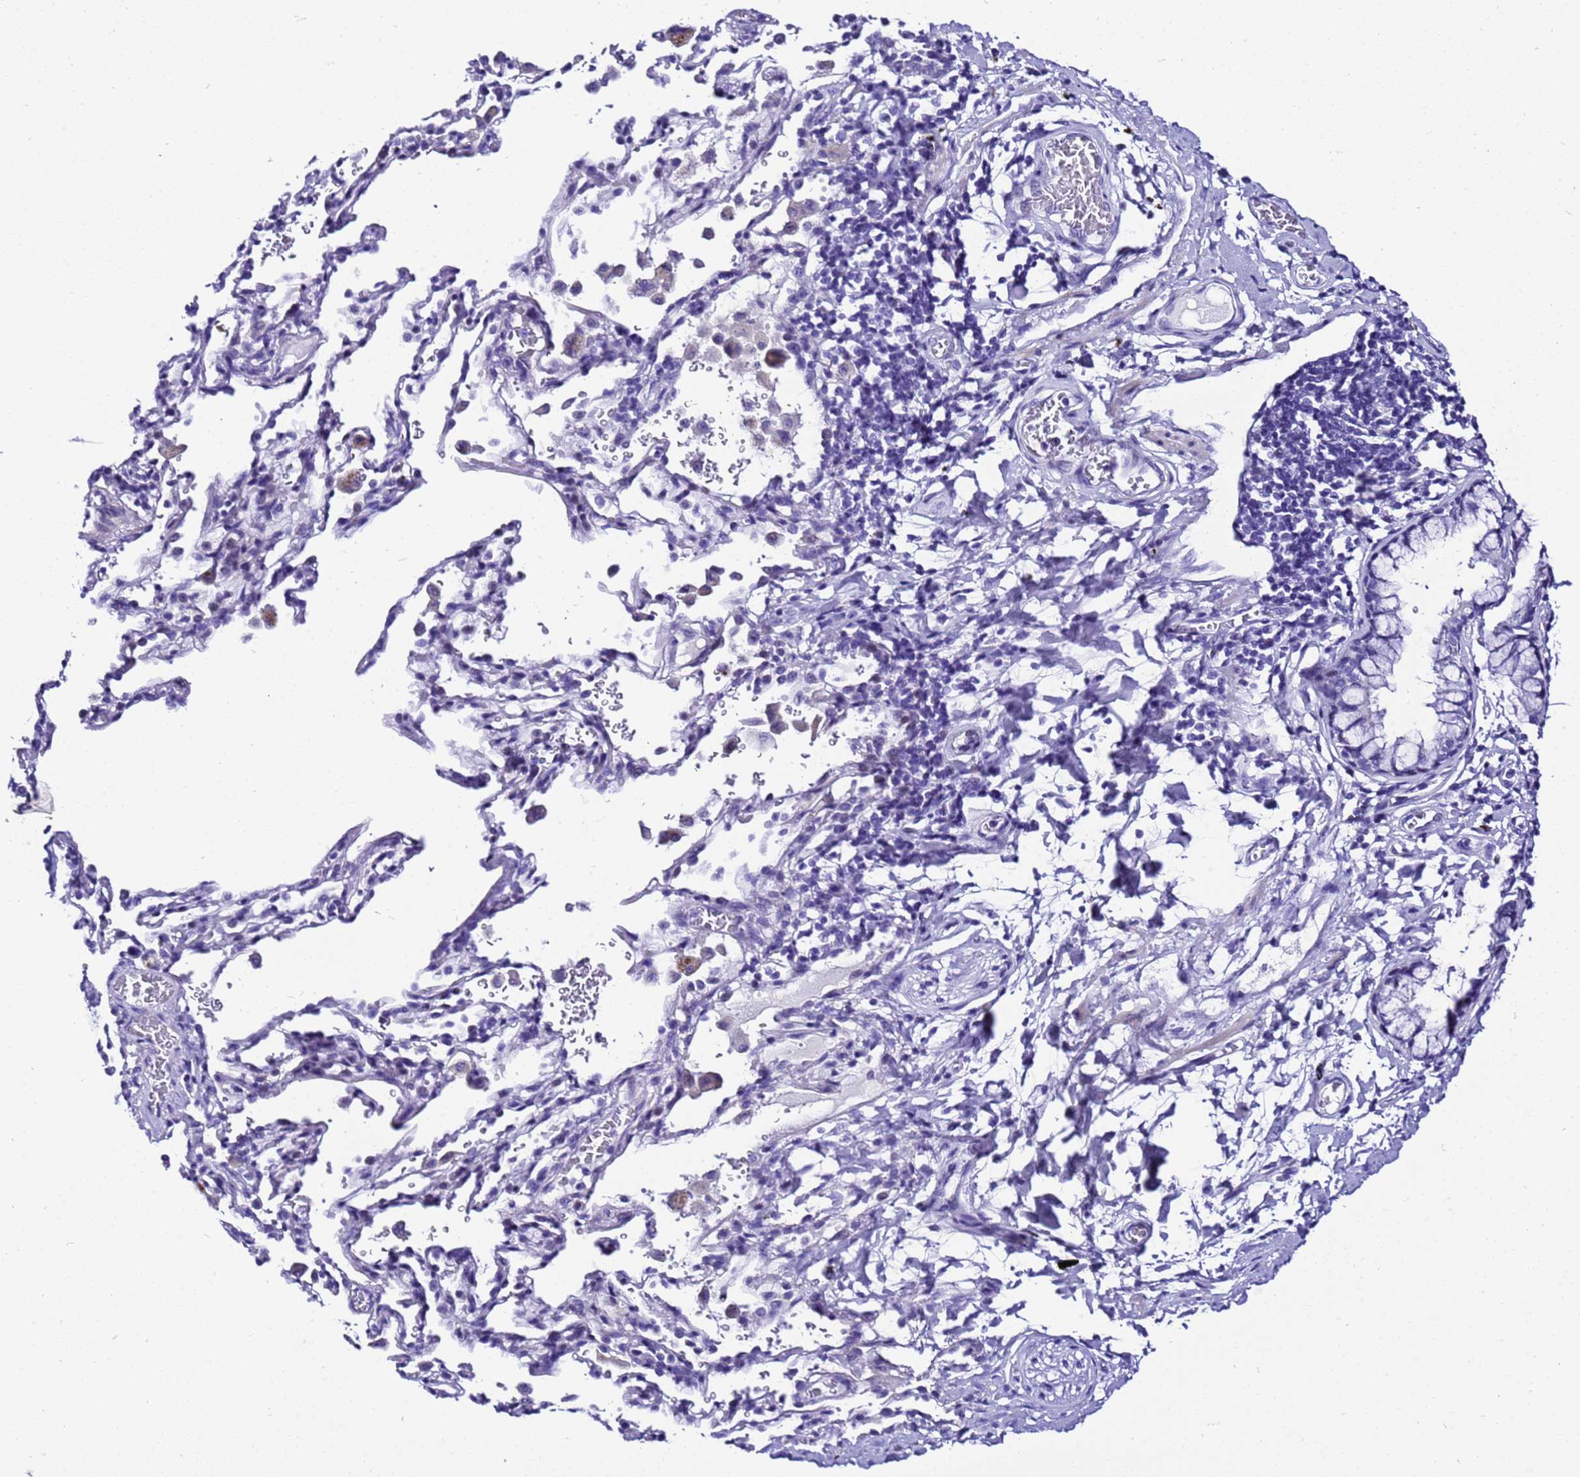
{"staining": {"intensity": "negative", "quantity": "none", "location": "none"}, "tissue": "bronchus", "cell_type": "Respiratory epithelial cells", "image_type": "normal", "snomed": [{"axis": "morphology", "description": "Normal tissue, NOS"}, {"axis": "topography", "description": "Cartilage tissue"}, {"axis": "topography", "description": "Bronchus"}], "caption": "Immunohistochemistry (IHC) image of unremarkable bronchus: human bronchus stained with DAB displays no significant protein expression in respiratory epithelial cells. (Stains: DAB (3,3'-diaminobenzidine) immunohistochemistry with hematoxylin counter stain, Microscopy: brightfield microscopy at high magnification).", "gene": "ZNF417", "patient": {"sex": "female", "age": 36}}